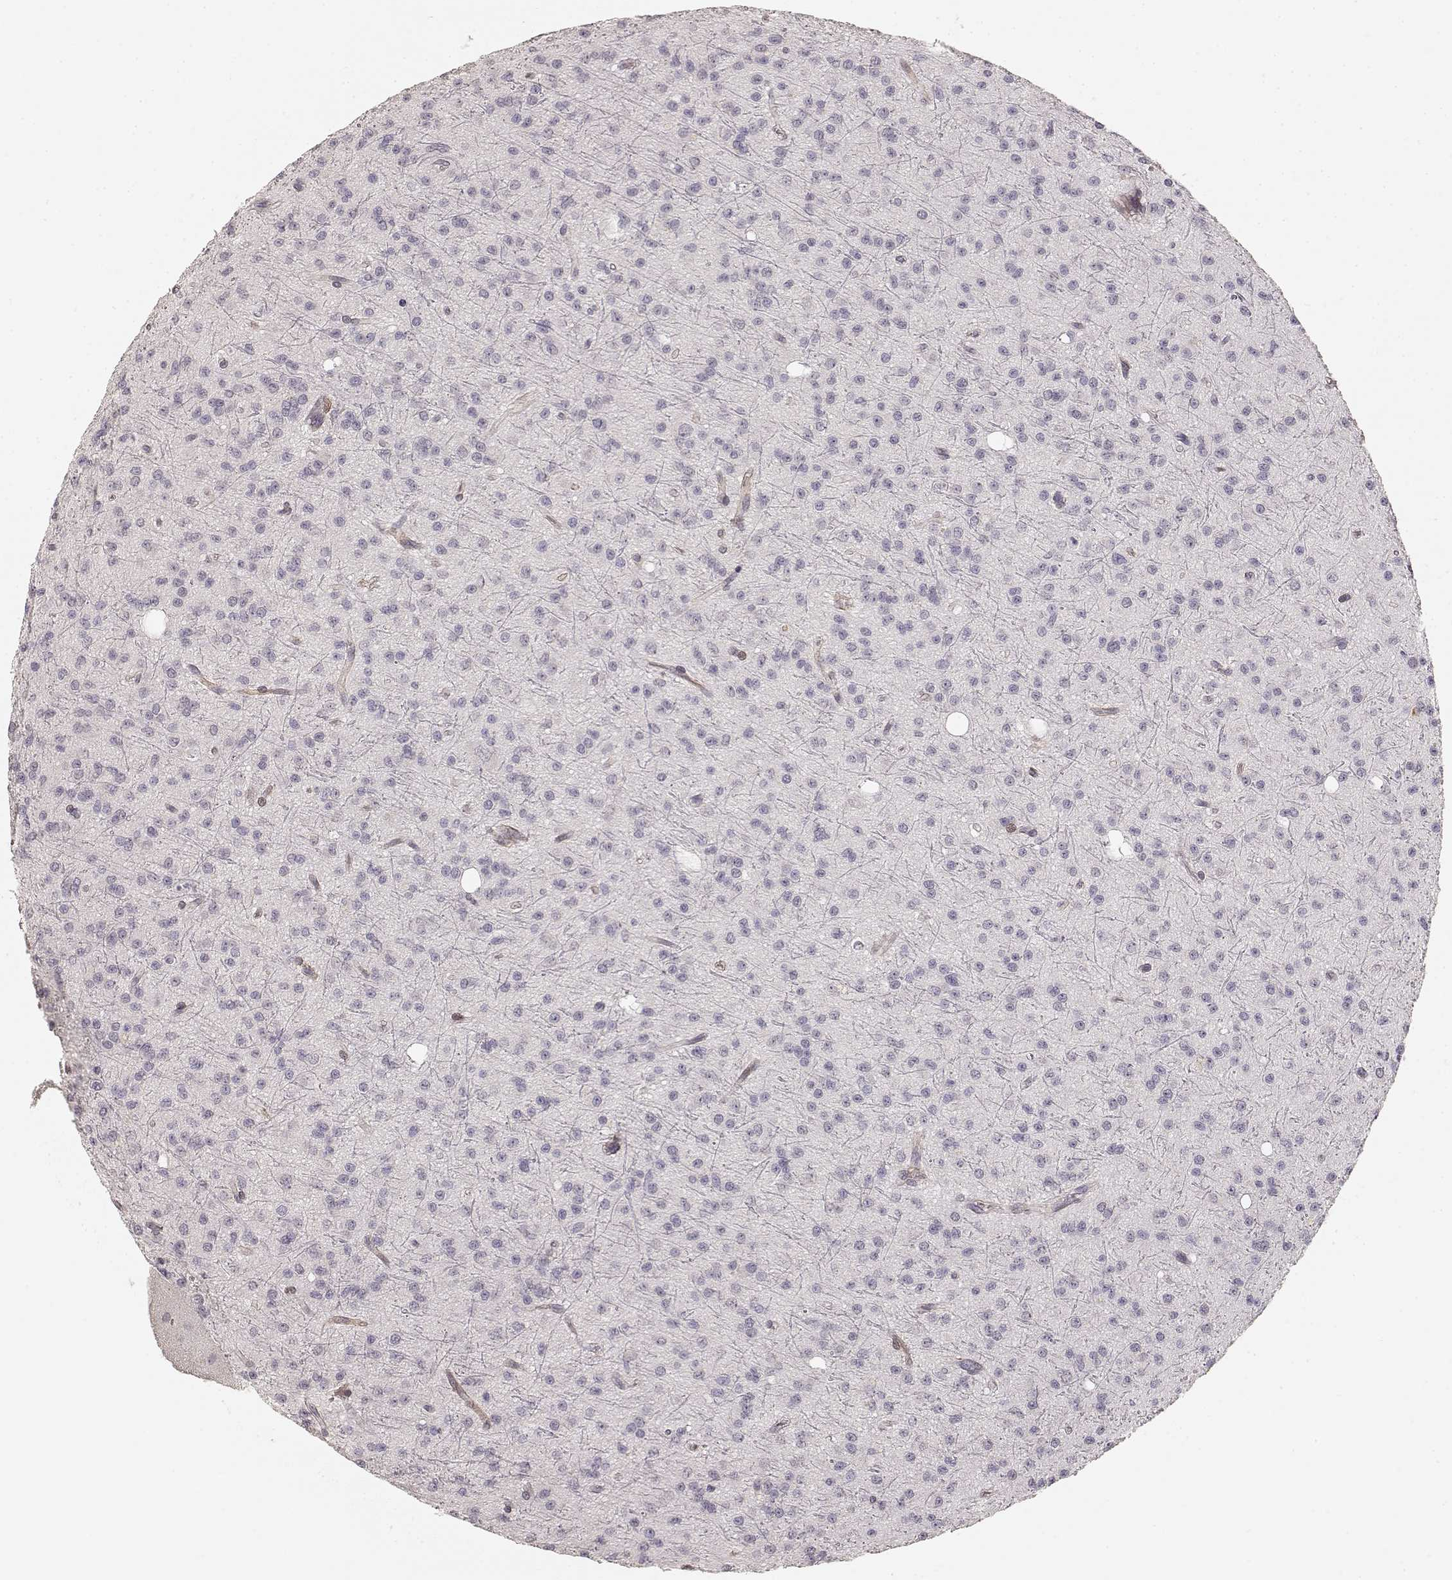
{"staining": {"intensity": "negative", "quantity": "none", "location": "none"}, "tissue": "glioma", "cell_type": "Tumor cells", "image_type": "cancer", "snomed": [{"axis": "morphology", "description": "Glioma, malignant, Low grade"}, {"axis": "topography", "description": "Brain"}], "caption": "DAB (3,3'-diaminobenzidine) immunohistochemical staining of glioma shows no significant staining in tumor cells. (DAB immunohistochemistry visualized using brightfield microscopy, high magnification).", "gene": "LAMA4", "patient": {"sex": "male", "age": 27}}